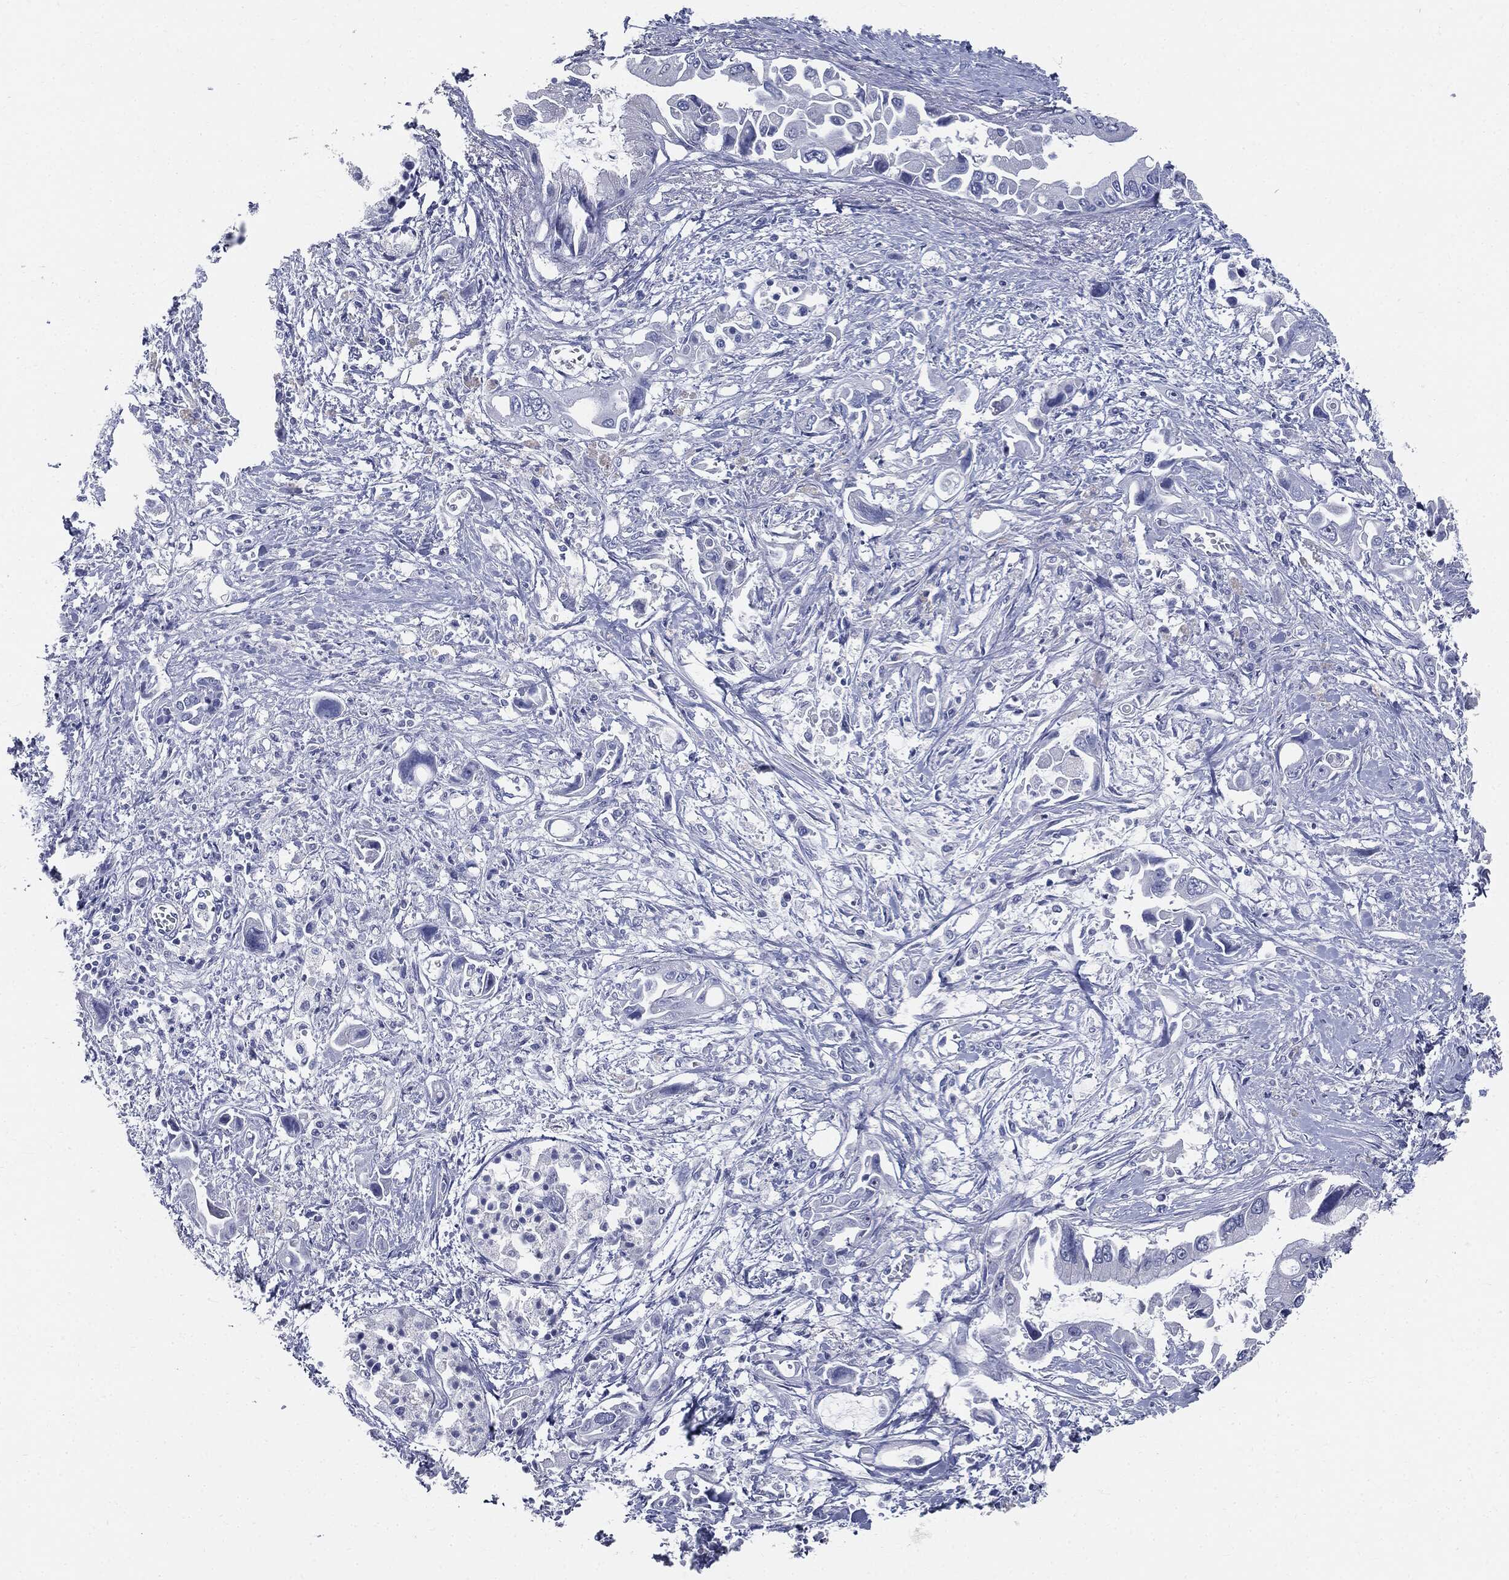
{"staining": {"intensity": "negative", "quantity": "none", "location": "none"}, "tissue": "pancreatic cancer", "cell_type": "Tumor cells", "image_type": "cancer", "snomed": [{"axis": "morphology", "description": "Adenocarcinoma, NOS"}, {"axis": "topography", "description": "Pancreas"}], "caption": "Tumor cells show no significant expression in pancreatic adenocarcinoma.", "gene": "CUZD1", "patient": {"sex": "male", "age": 84}}